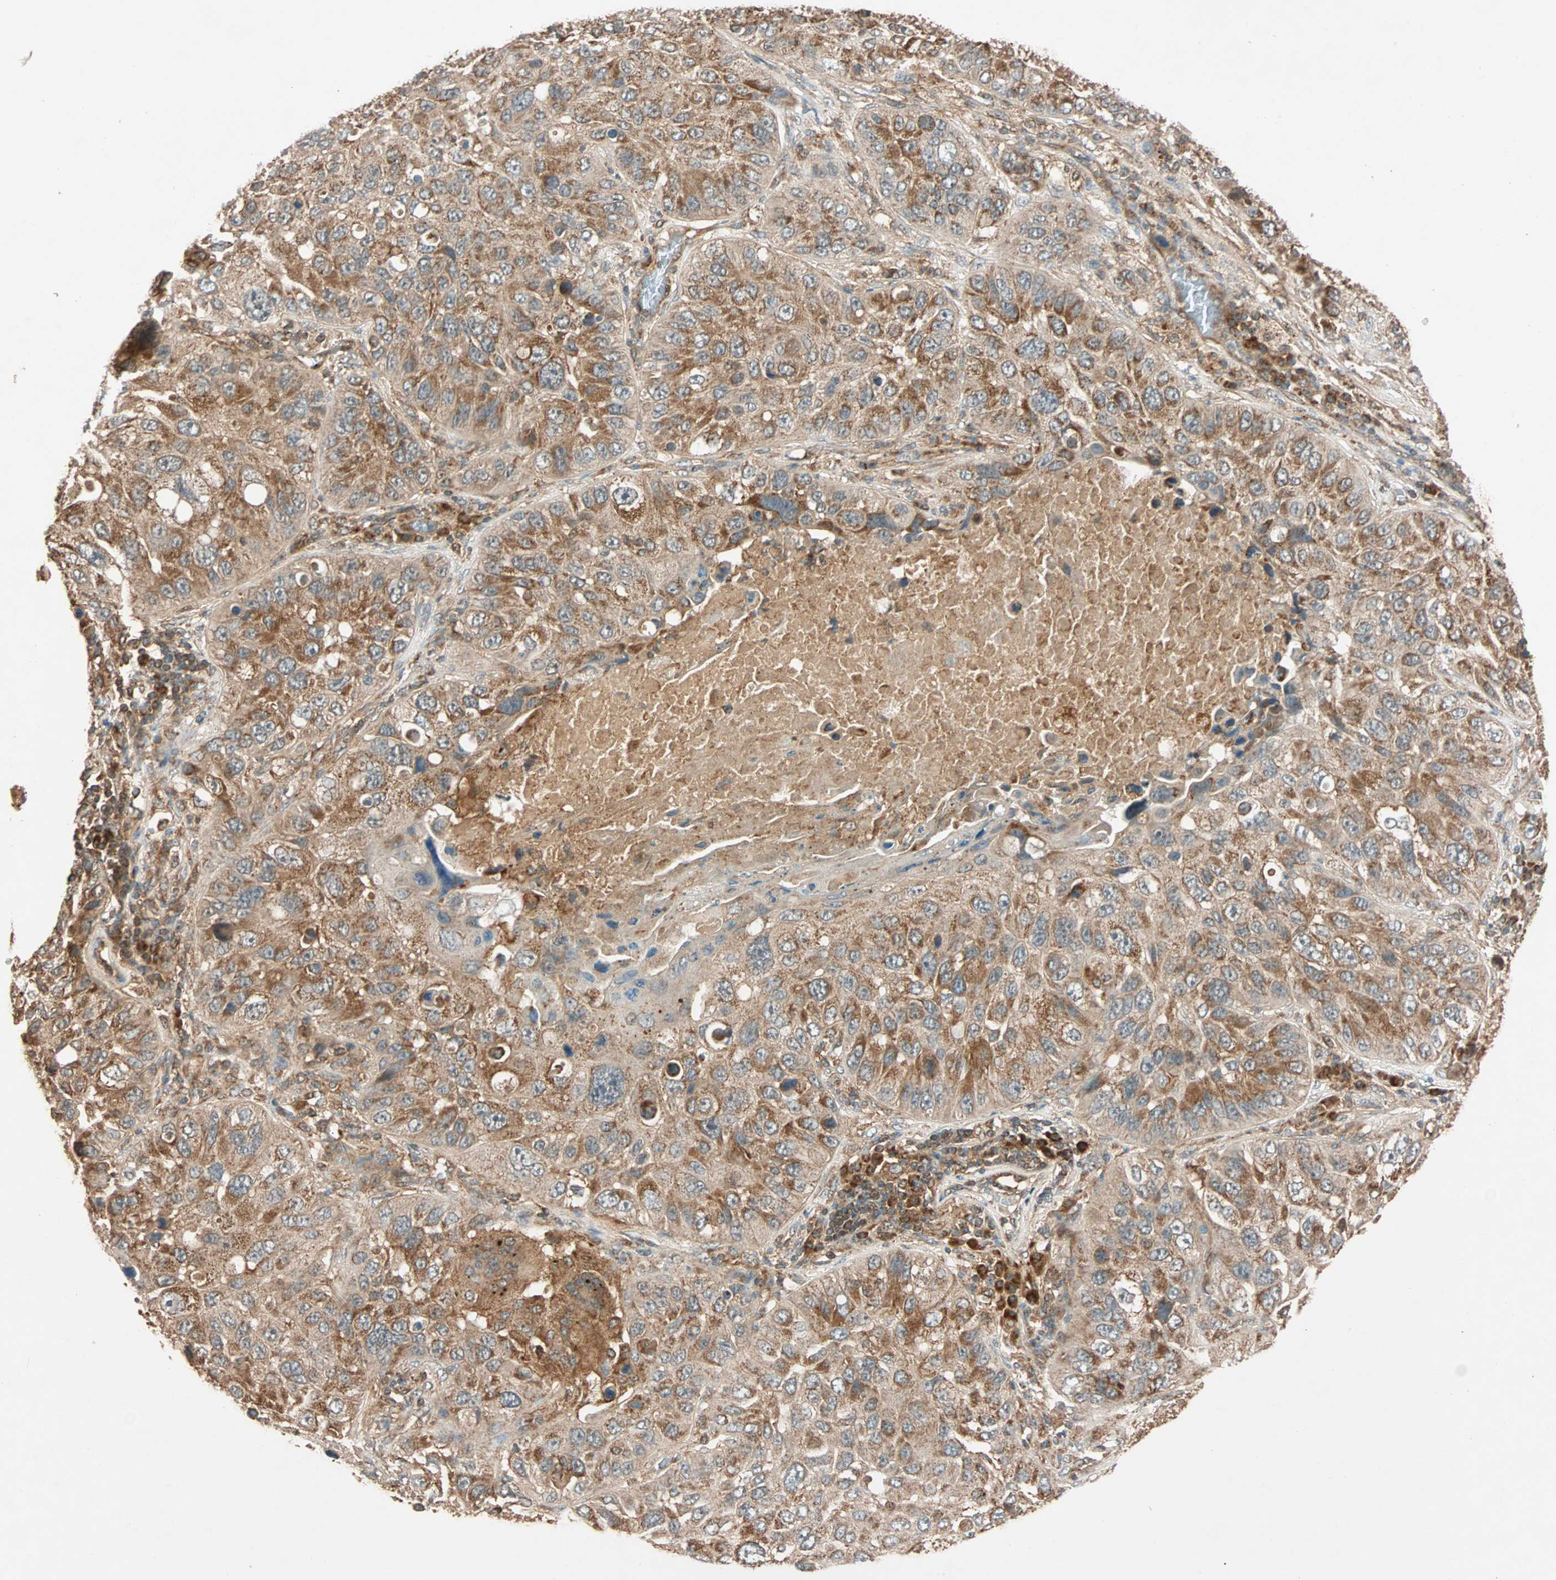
{"staining": {"intensity": "moderate", "quantity": ">75%", "location": "cytoplasmic/membranous"}, "tissue": "lung cancer", "cell_type": "Tumor cells", "image_type": "cancer", "snomed": [{"axis": "morphology", "description": "Squamous cell carcinoma, NOS"}, {"axis": "topography", "description": "Lung"}], "caption": "The histopathology image demonstrates staining of lung cancer (squamous cell carcinoma), revealing moderate cytoplasmic/membranous protein staining (brown color) within tumor cells.", "gene": "MAPK1", "patient": {"sex": "male", "age": 57}}